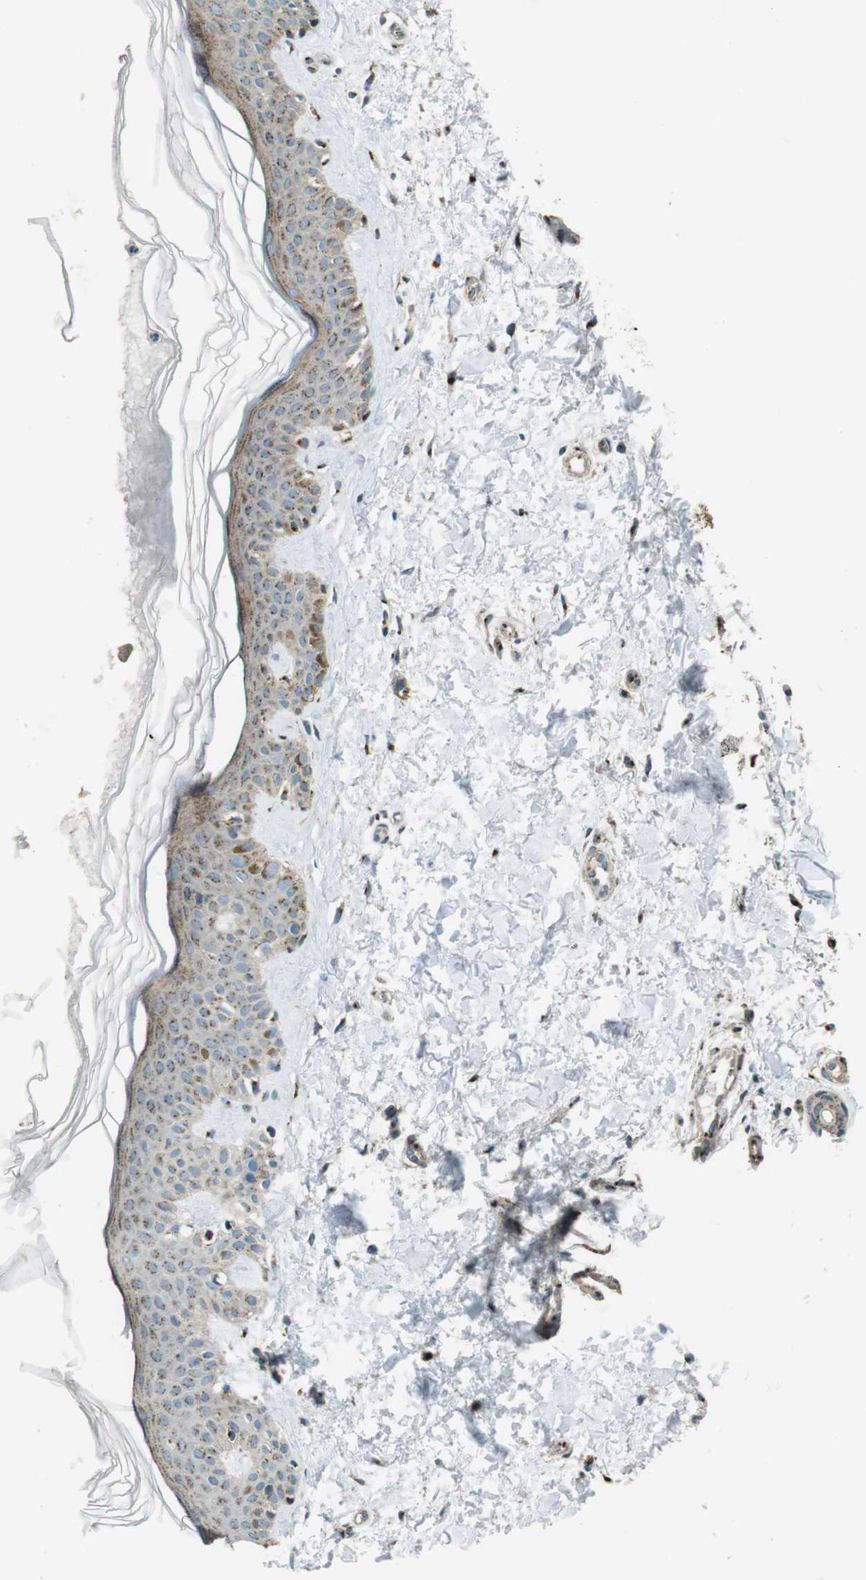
{"staining": {"intensity": "moderate", "quantity": ">75%", "location": "cytoplasmic/membranous"}, "tissue": "skin", "cell_type": "Fibroblasts", "image_type": "normal", "snomed": [{"axis": "morphology", "description": "Normal tissue, NOS"}, {"axis": "topography", "description": "Skin"}], "caption": "Immunohistochemical staining of normal human skin demonstrates moderate cytoplasmic/membranous protein positivity in about >75% of fibroblasts. (DAB (3,3'-diaminobenzidine) IHC with brightfield microscopy, high magnification).", "gene": "TMEM115", "patient": {"sex": "male", "age": 67}}